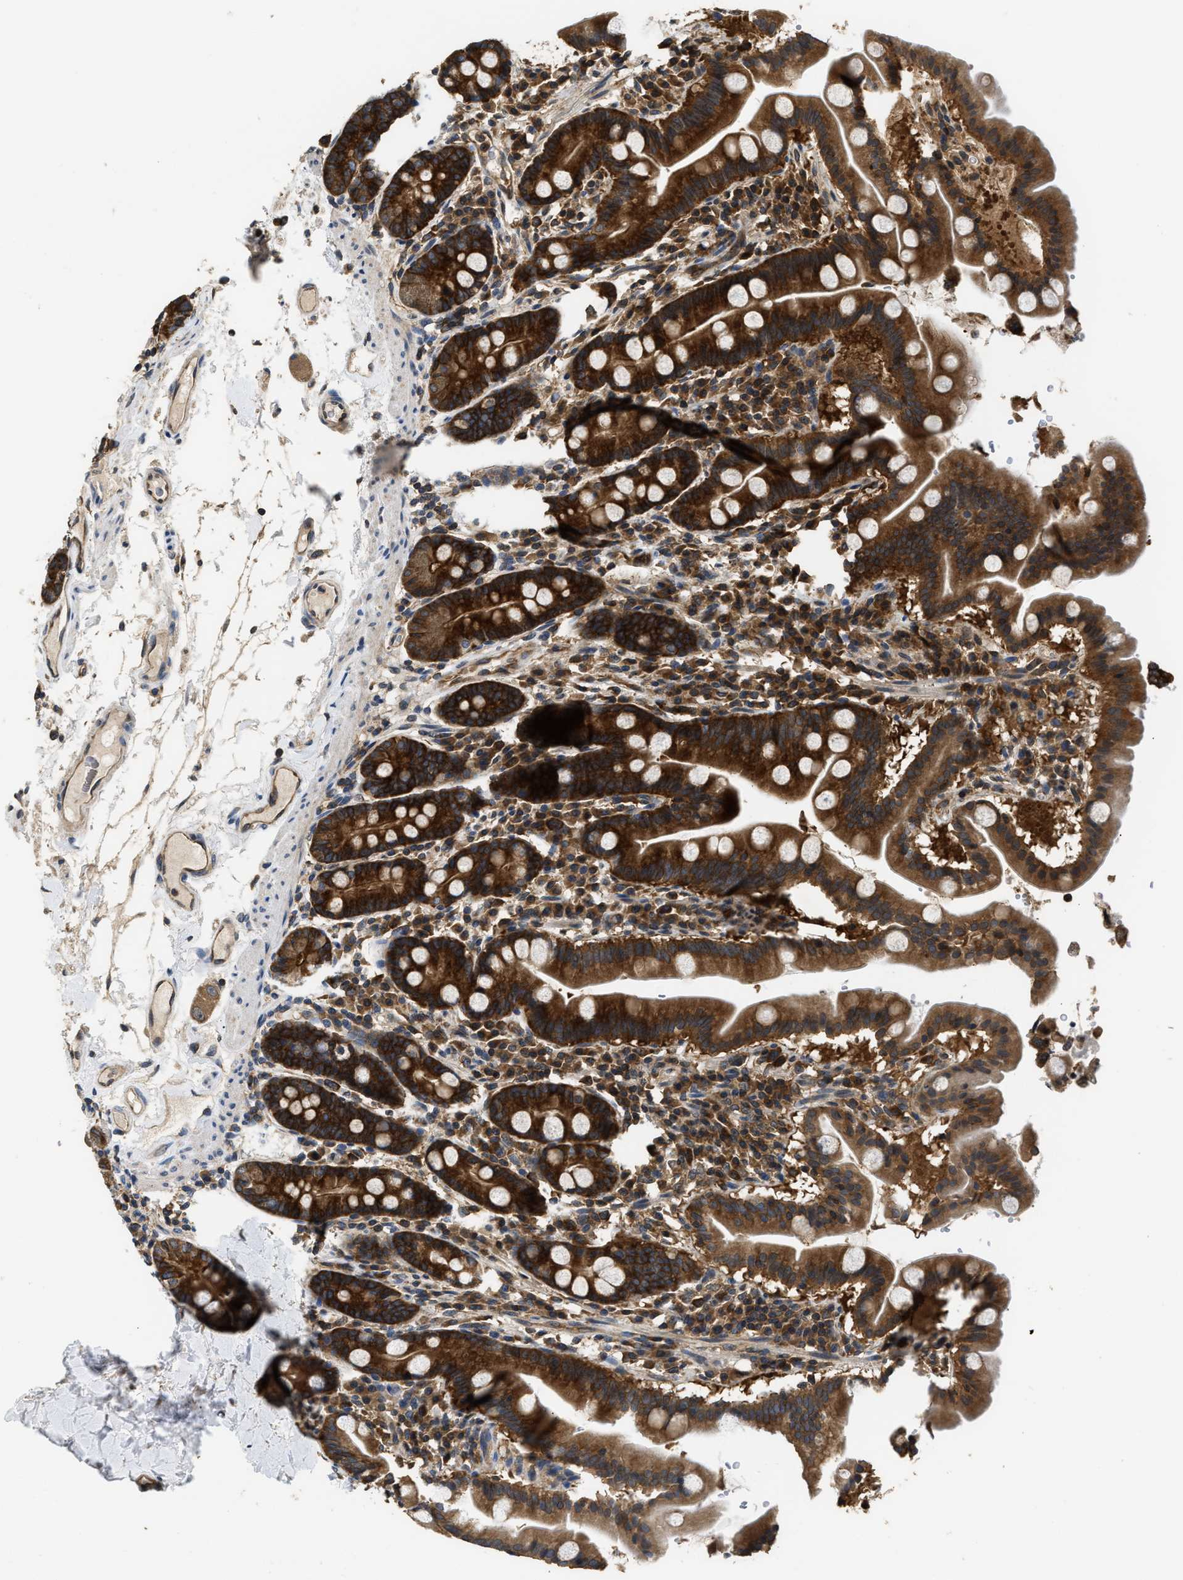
{"staining": {"intensity": "strong", "quantity": ">75%", "location": "cytoplasmic/membranous"}, "tissue": "duodenum", "cell_type": "Glandular cells", "image_type": "normal", "snomed": [{"axis": "morphology", "description": "Normal tissue, NOS"}, {"axis": "topography", "description": "Duodenum"}], "caption": "The photomicrograph shows staining of normal duodenum, revealing strong cytoplasmic/membranous protein positivity (brown color) within glandular cells.", "gene": "DNAJC2", "patient": {"sex": "male", "age": 50}}